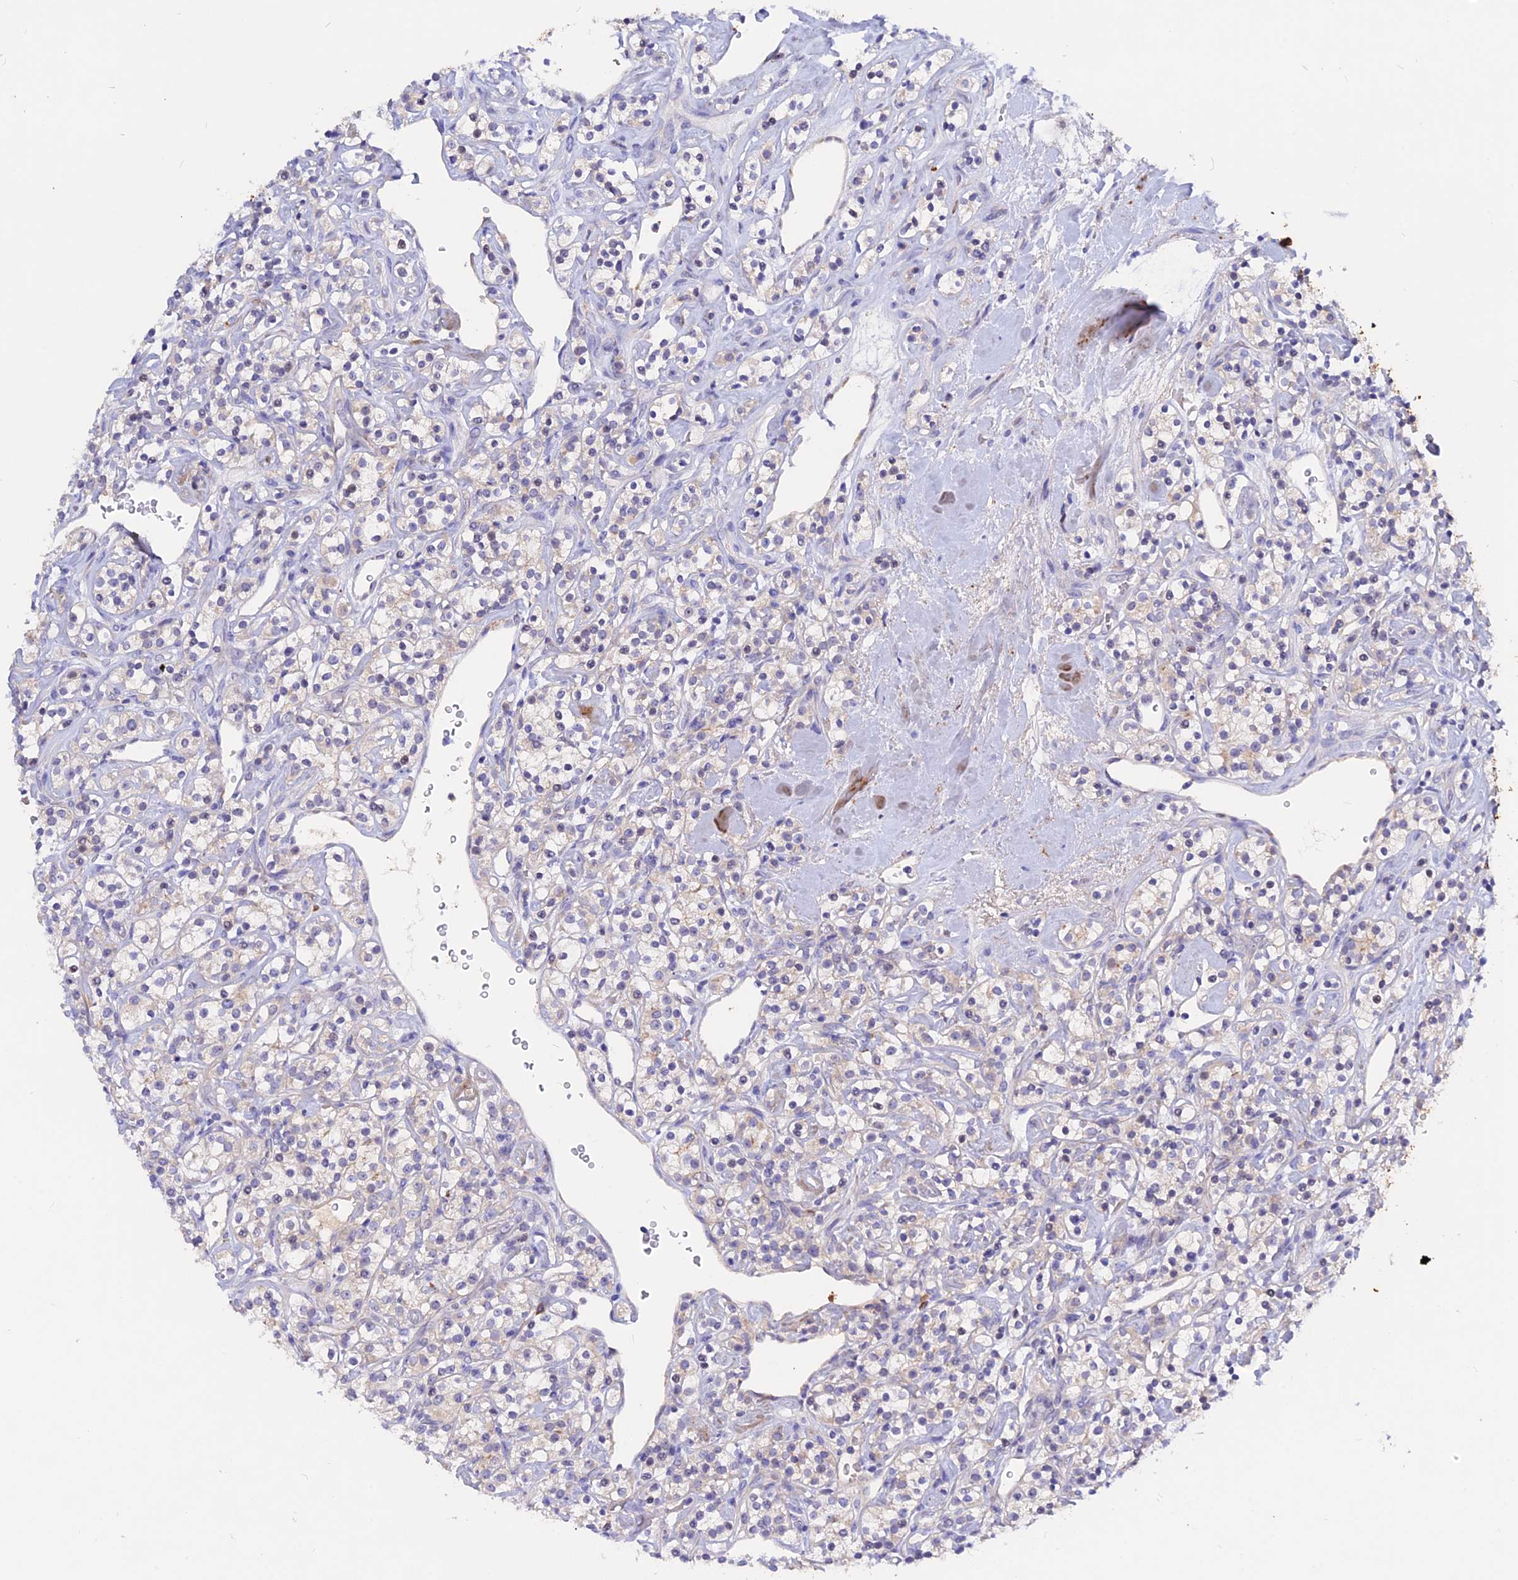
{"staining": {"intensity": "weak", "quantity": "<25%", "location": "cytoplasmic/membranous"}, "tissue": "renal cancer", "cell_type": "Tumor cells", "image_type": "cancer", "snomed": [{"axis": "morphology", "description": "Adenocarcinoma, NOS"}, {"axis": "topography", "description": "Kidney"}], "caption": "Tumor cells are negative for protein expression in human renal cancer. The staining was performed using DAB (3,3'-diaminobenzidine) to visualize the protein expression in brown, while the nuclei were stained in blue with hematoxylin (Magnification: 20x).", "gene": "GK5", "patient": {"sex": "male", "age": 77}}